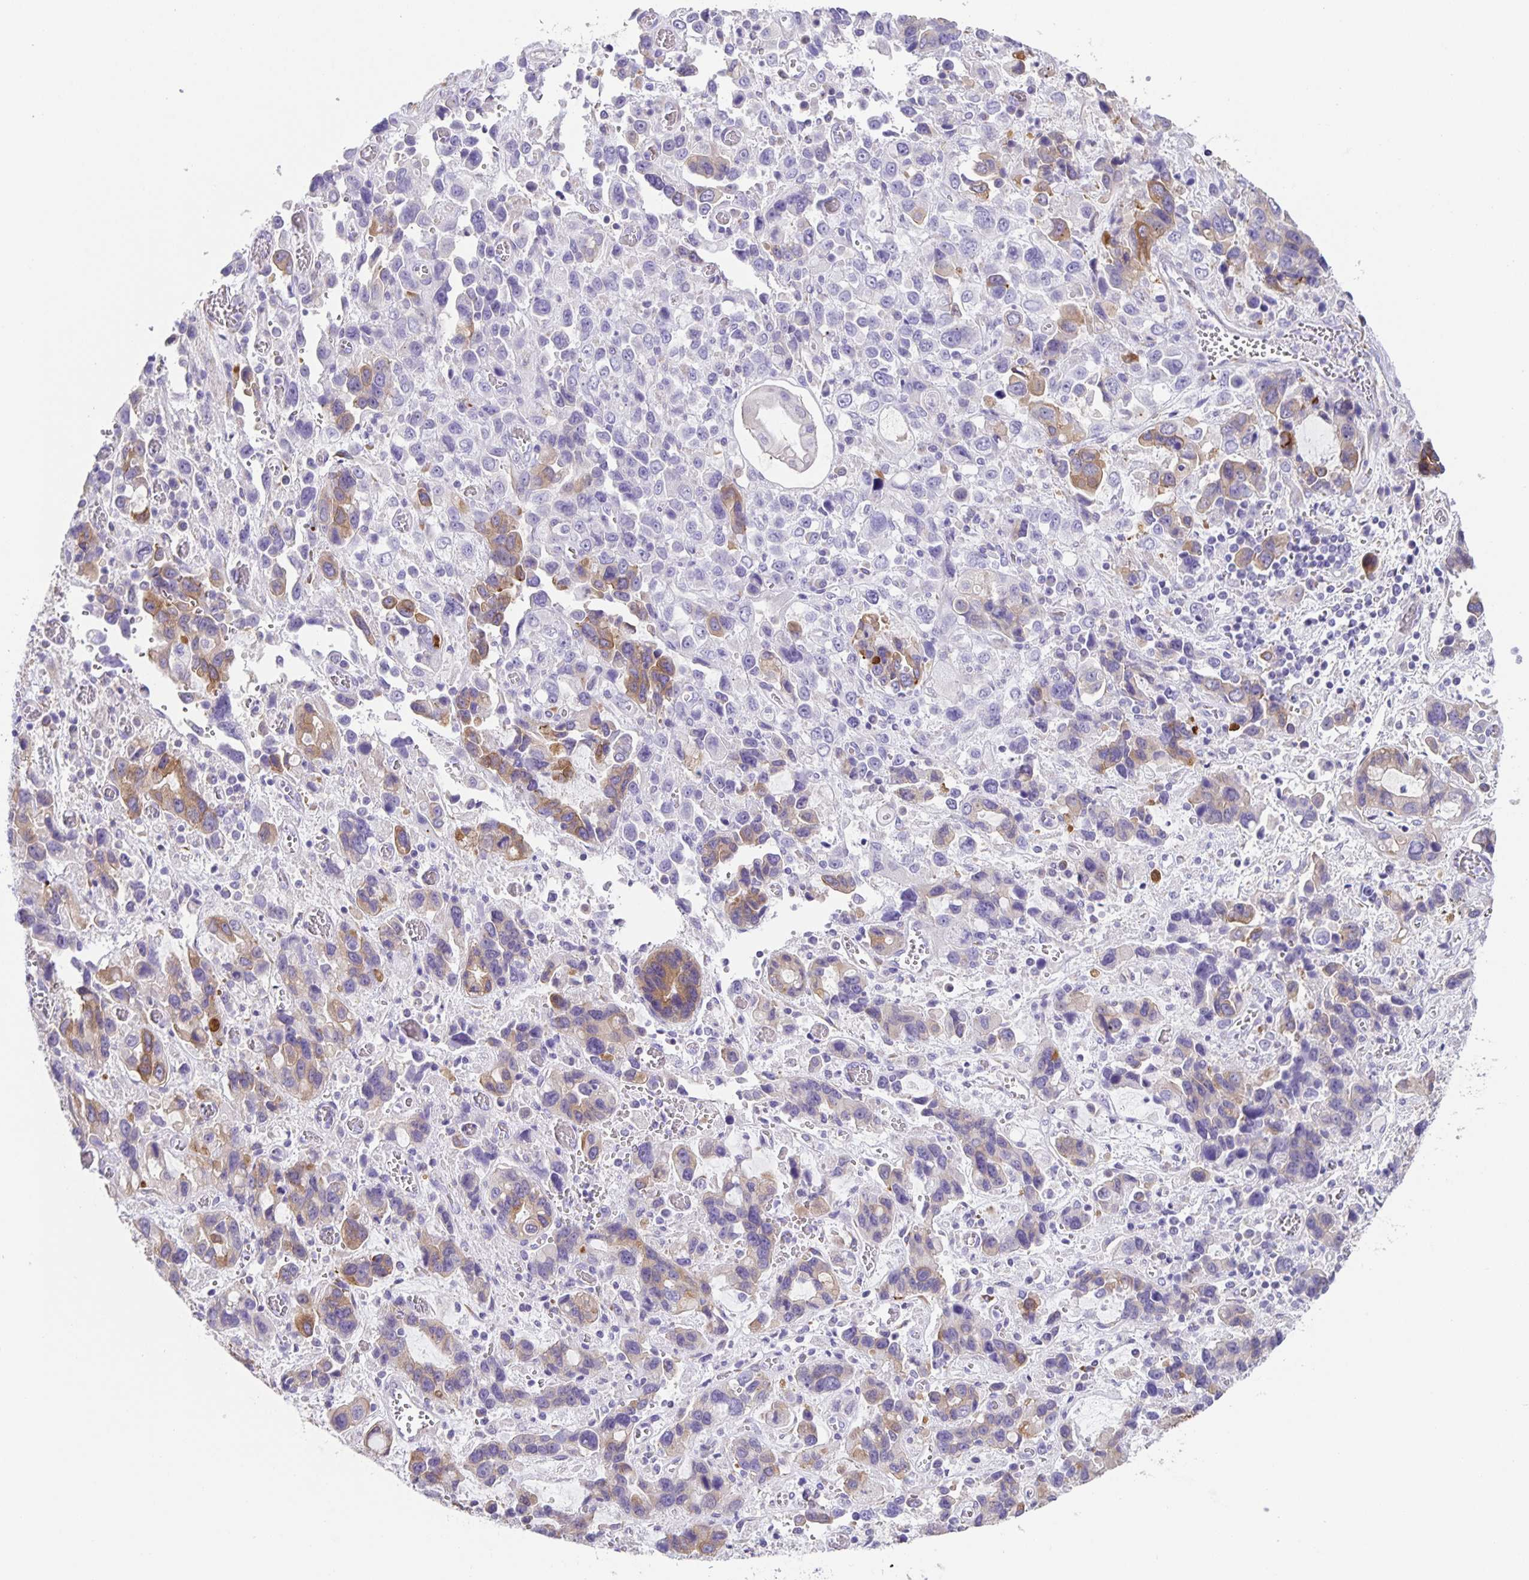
{"staining": {"intensity": "moderate", "quantity": "<25%", "location": "cytoplasmic/membranous"}, "tissue": "stomach cancer", "cell_type": "Tumor cells", "image_type": "cancer", "snomed": [{"axis": "morphology", "description": "Adenocarcinoma, NOS"}, {"axis": "topography", "description": "Stomach, upper"}], "caption": "Immunohistochemical staining of stomach cancer reveals low levels of moderate cytoplasmic/membranous protein expression in approximately <25% of tumor cells.", "gene": "PRR36", "patient": {"sex": "female", "age": 81}}